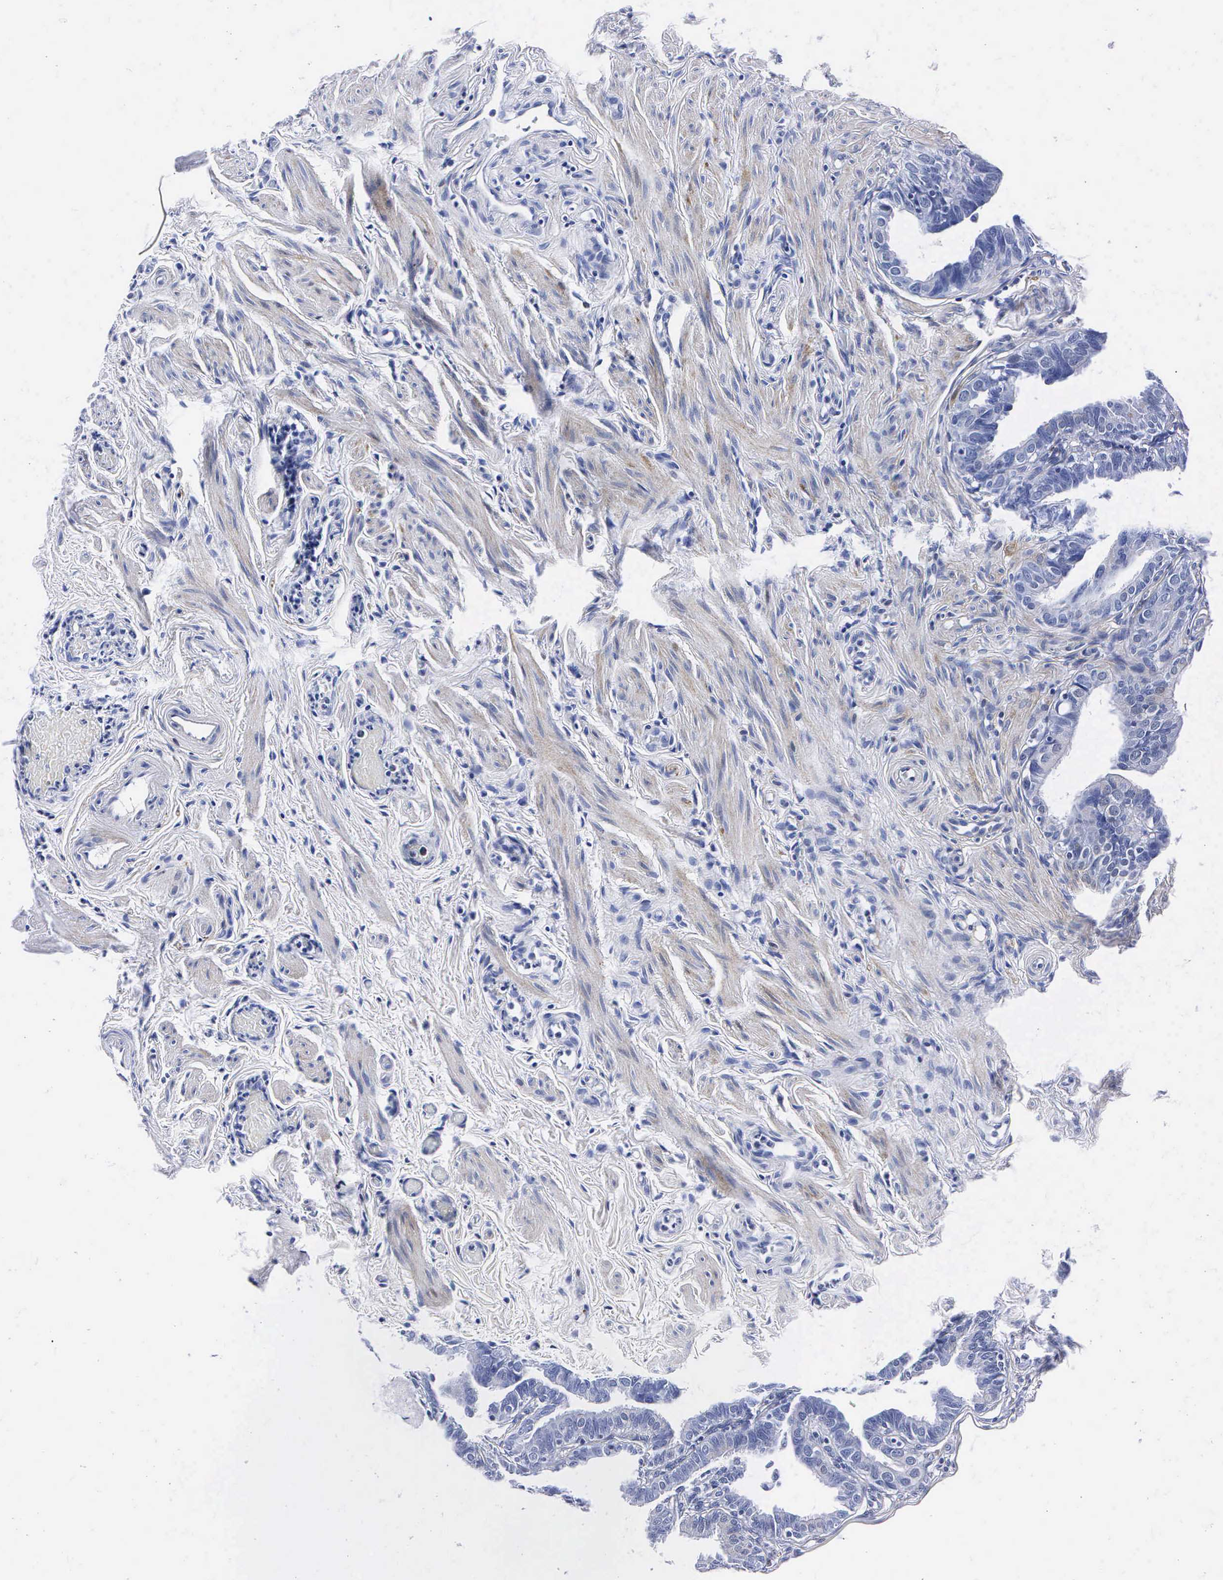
{"staining": {"intensity": "negative", "quantity": "none", "location": "none"}, "tissue": "fallopian tube", "cell_type": "Glandular cells", "image_type": "normal", "snomed": [{"axis": "morphology", "description": "Normal tissue, NOS"}, {"axis": "topography", "description": "Fallopian tube"}], "caption": "The image reveals no staining of glandular cells in unremarkable fallopian tube. The staining is performed using DAB brown chromogen with nuclei counter-stained in using hematoxylin.", "gene": "ENO2", "patient": {"sex": "female", "age": 41}}